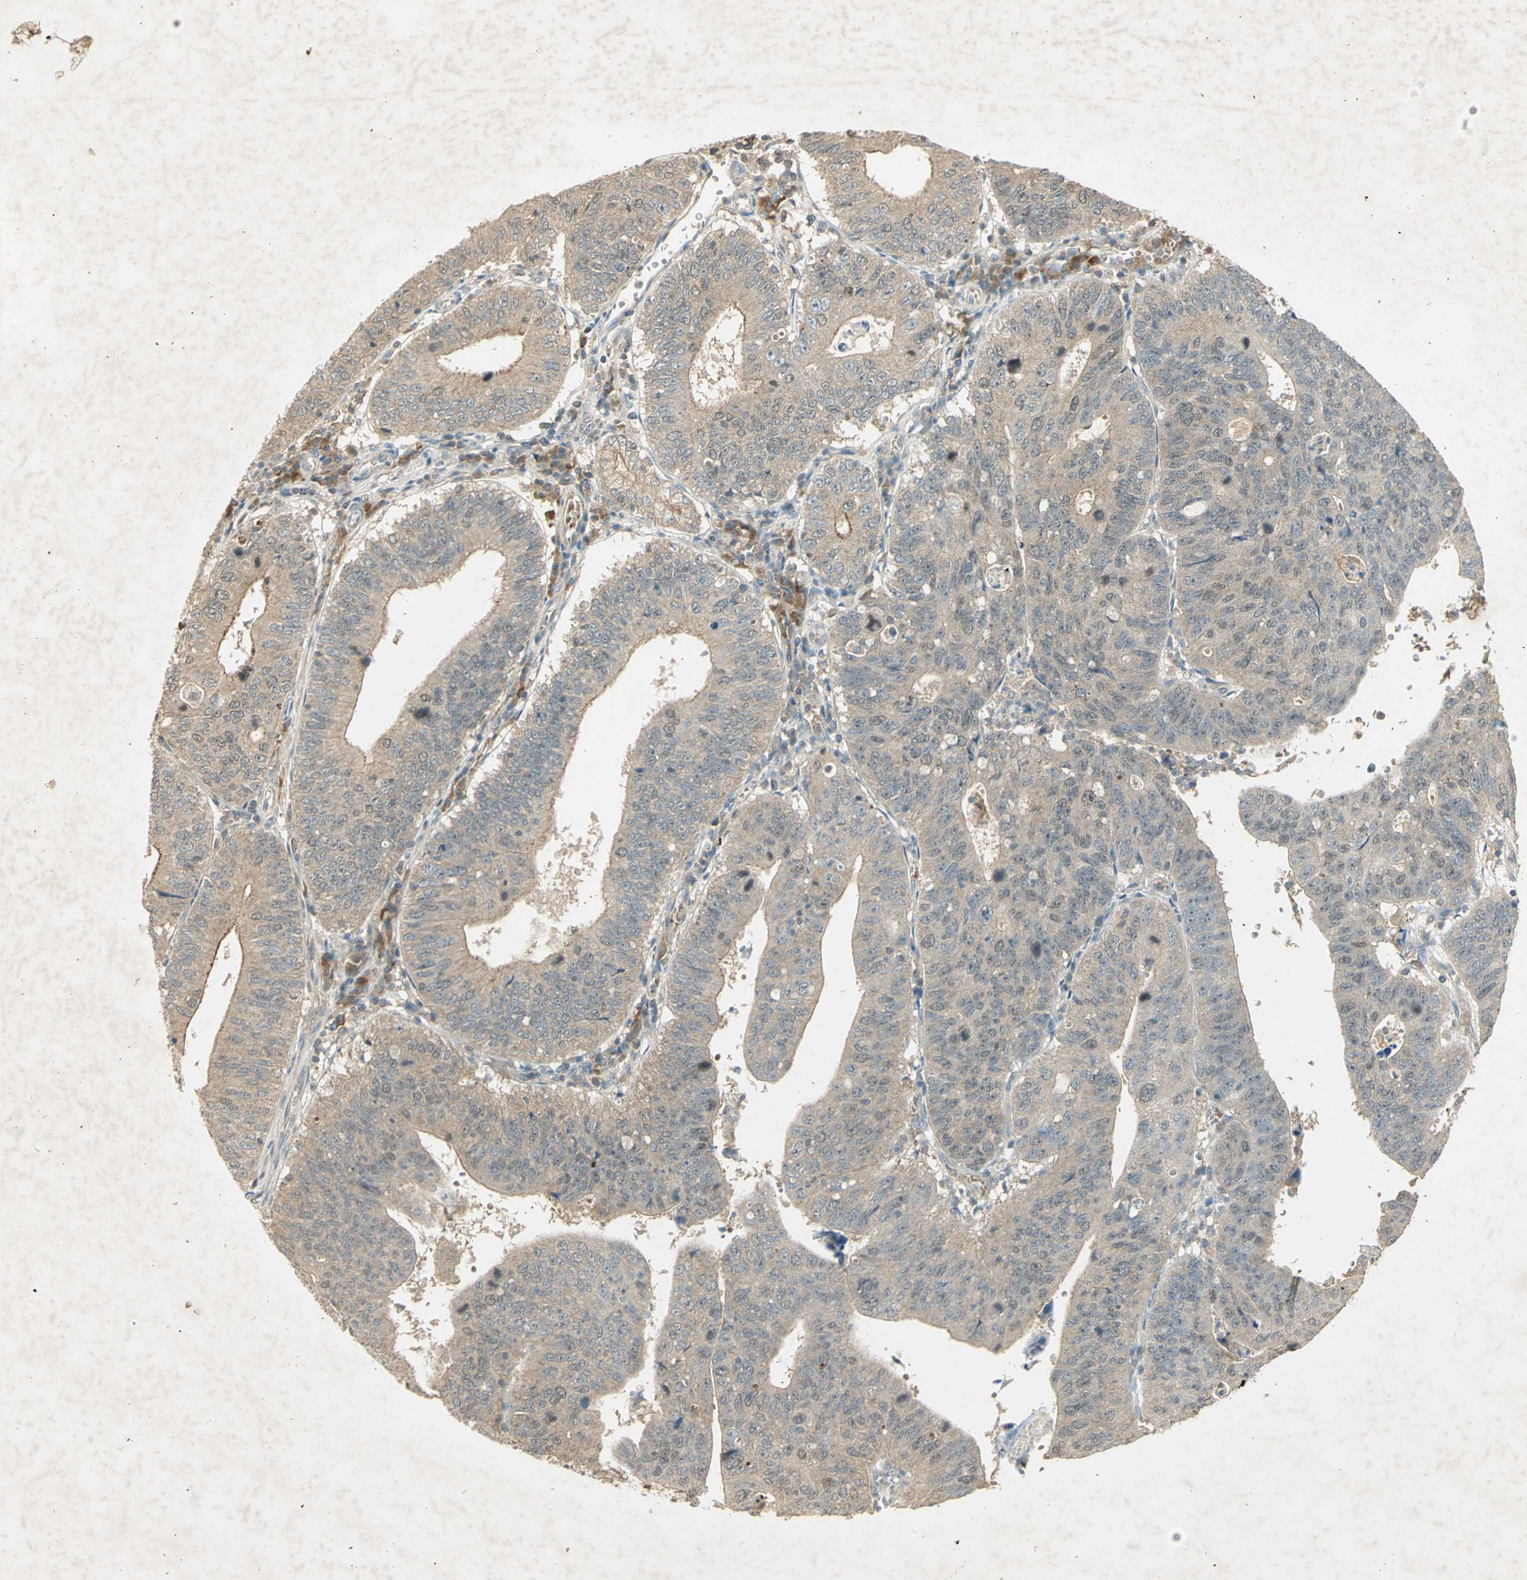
{"staining": {"intensity": "weak", "quantity": ">75%", "location": "cytoplasmic/membranous"}, "tissue": "stomach cancer", "cell_type": "Tumor cells", "image_type": "cancer", "snomed": [{"axis": "morphology", "description": "Adenocarcinoma, NOS"}, {"axis": "topography", "description": "Stomach"}], "caption": "Stomach adenocarcinoma stained for a protein (brown) exhibits weak cytoplasmic/membranous positive expression in approximately >75% of tumor cells.", "gene": "KEAP1", "patient": {"sex": "male", "age": 59}}